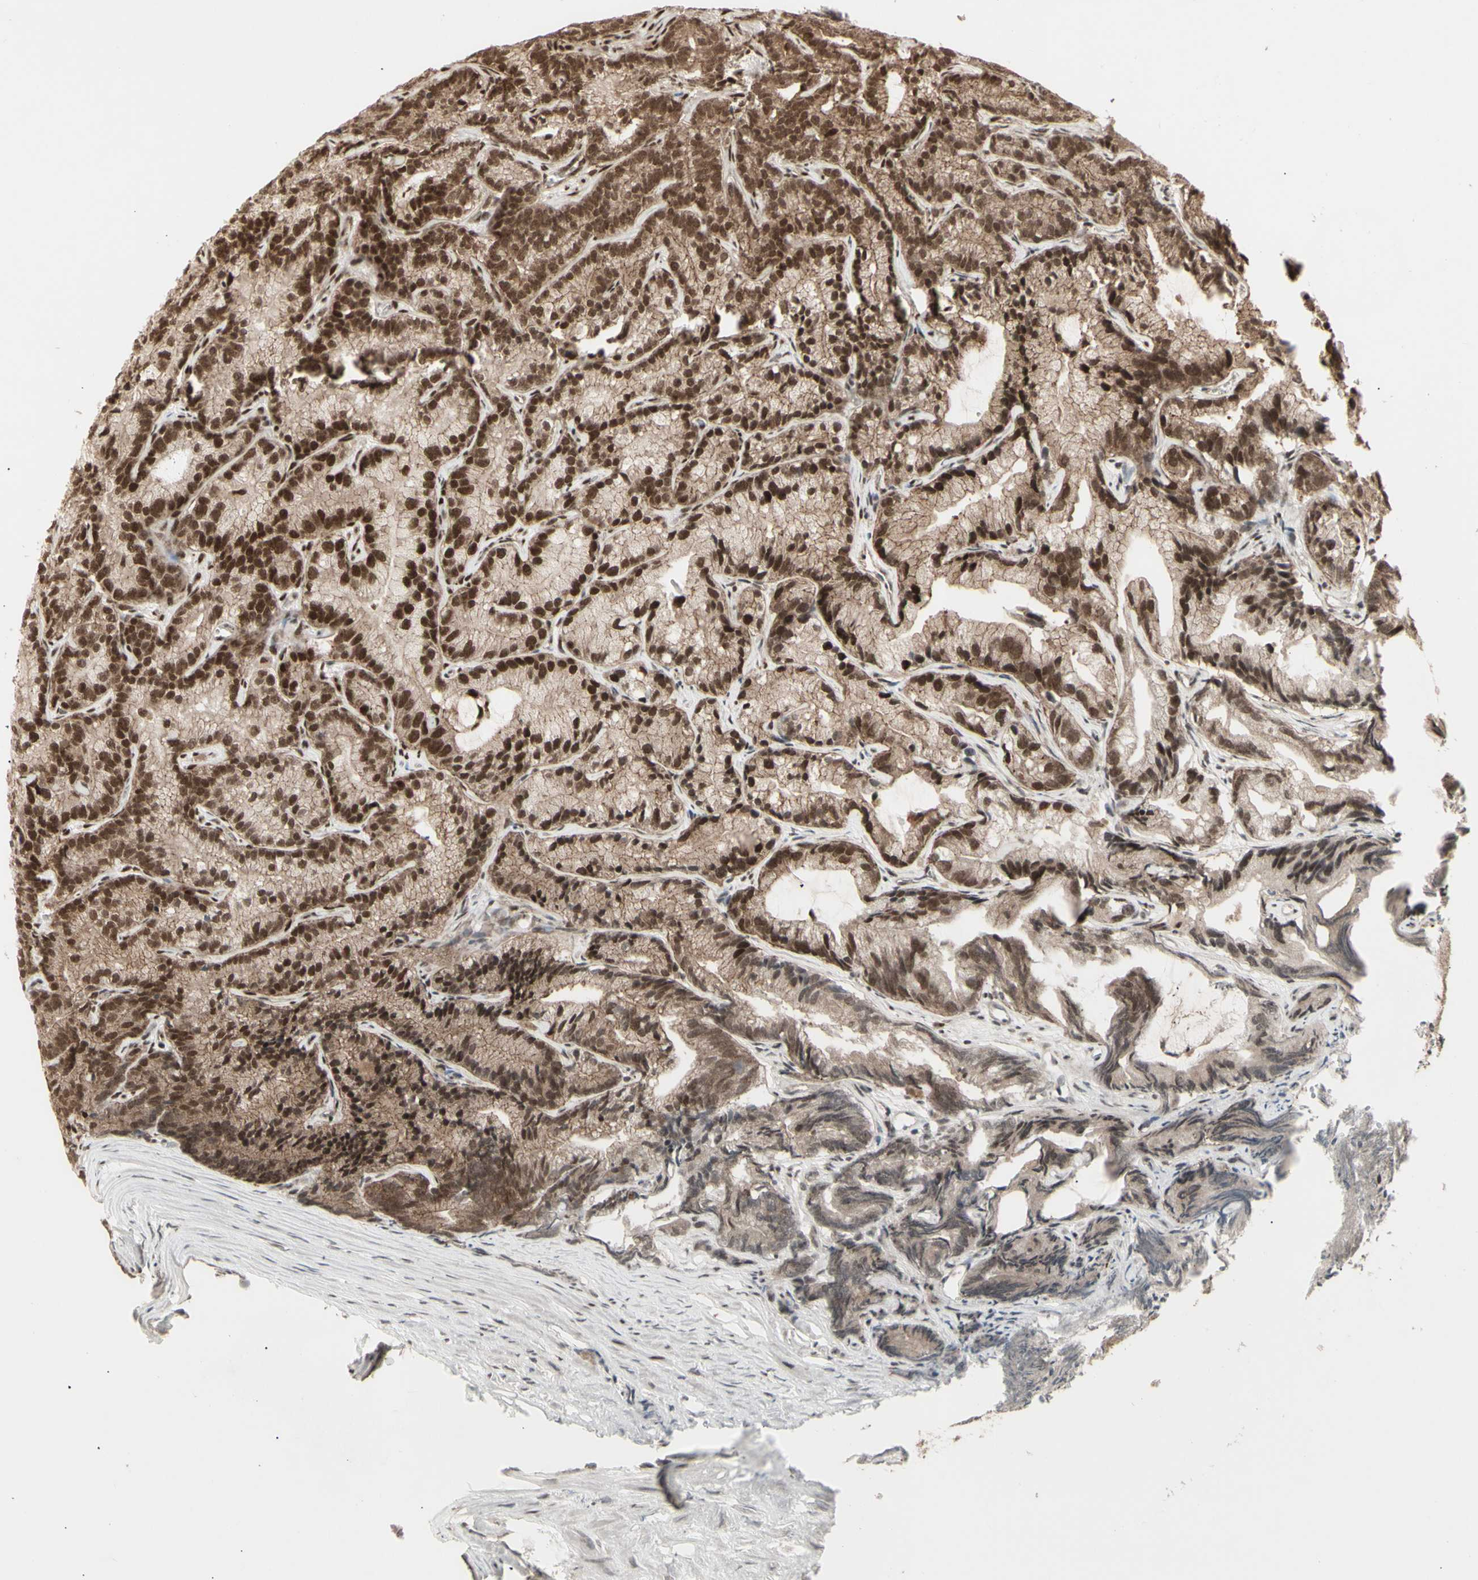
{"staining": {"intensity": "strong", "quantity": ">75%", "location": "cytoplasmic/membranous,nuclear"}, "tissue": "prostate cancer", "cell_type": "Tumor cells", "image_type": "cancer", "snomed": [{"axis": "morphology", "description": "Adenocarcinoma, Low grade"}, {"axis": "topography", "description": "Prostate"}], "caption": "Human prostate cancer (low-grade adenocarcinoma) stained with a brown dye reveals strong cytoplasmic/membranous and nuclear positive expression in about >75% of tumor cells.", "gene": "CBX1", "patient": {"sex": "male", "age": 89}}